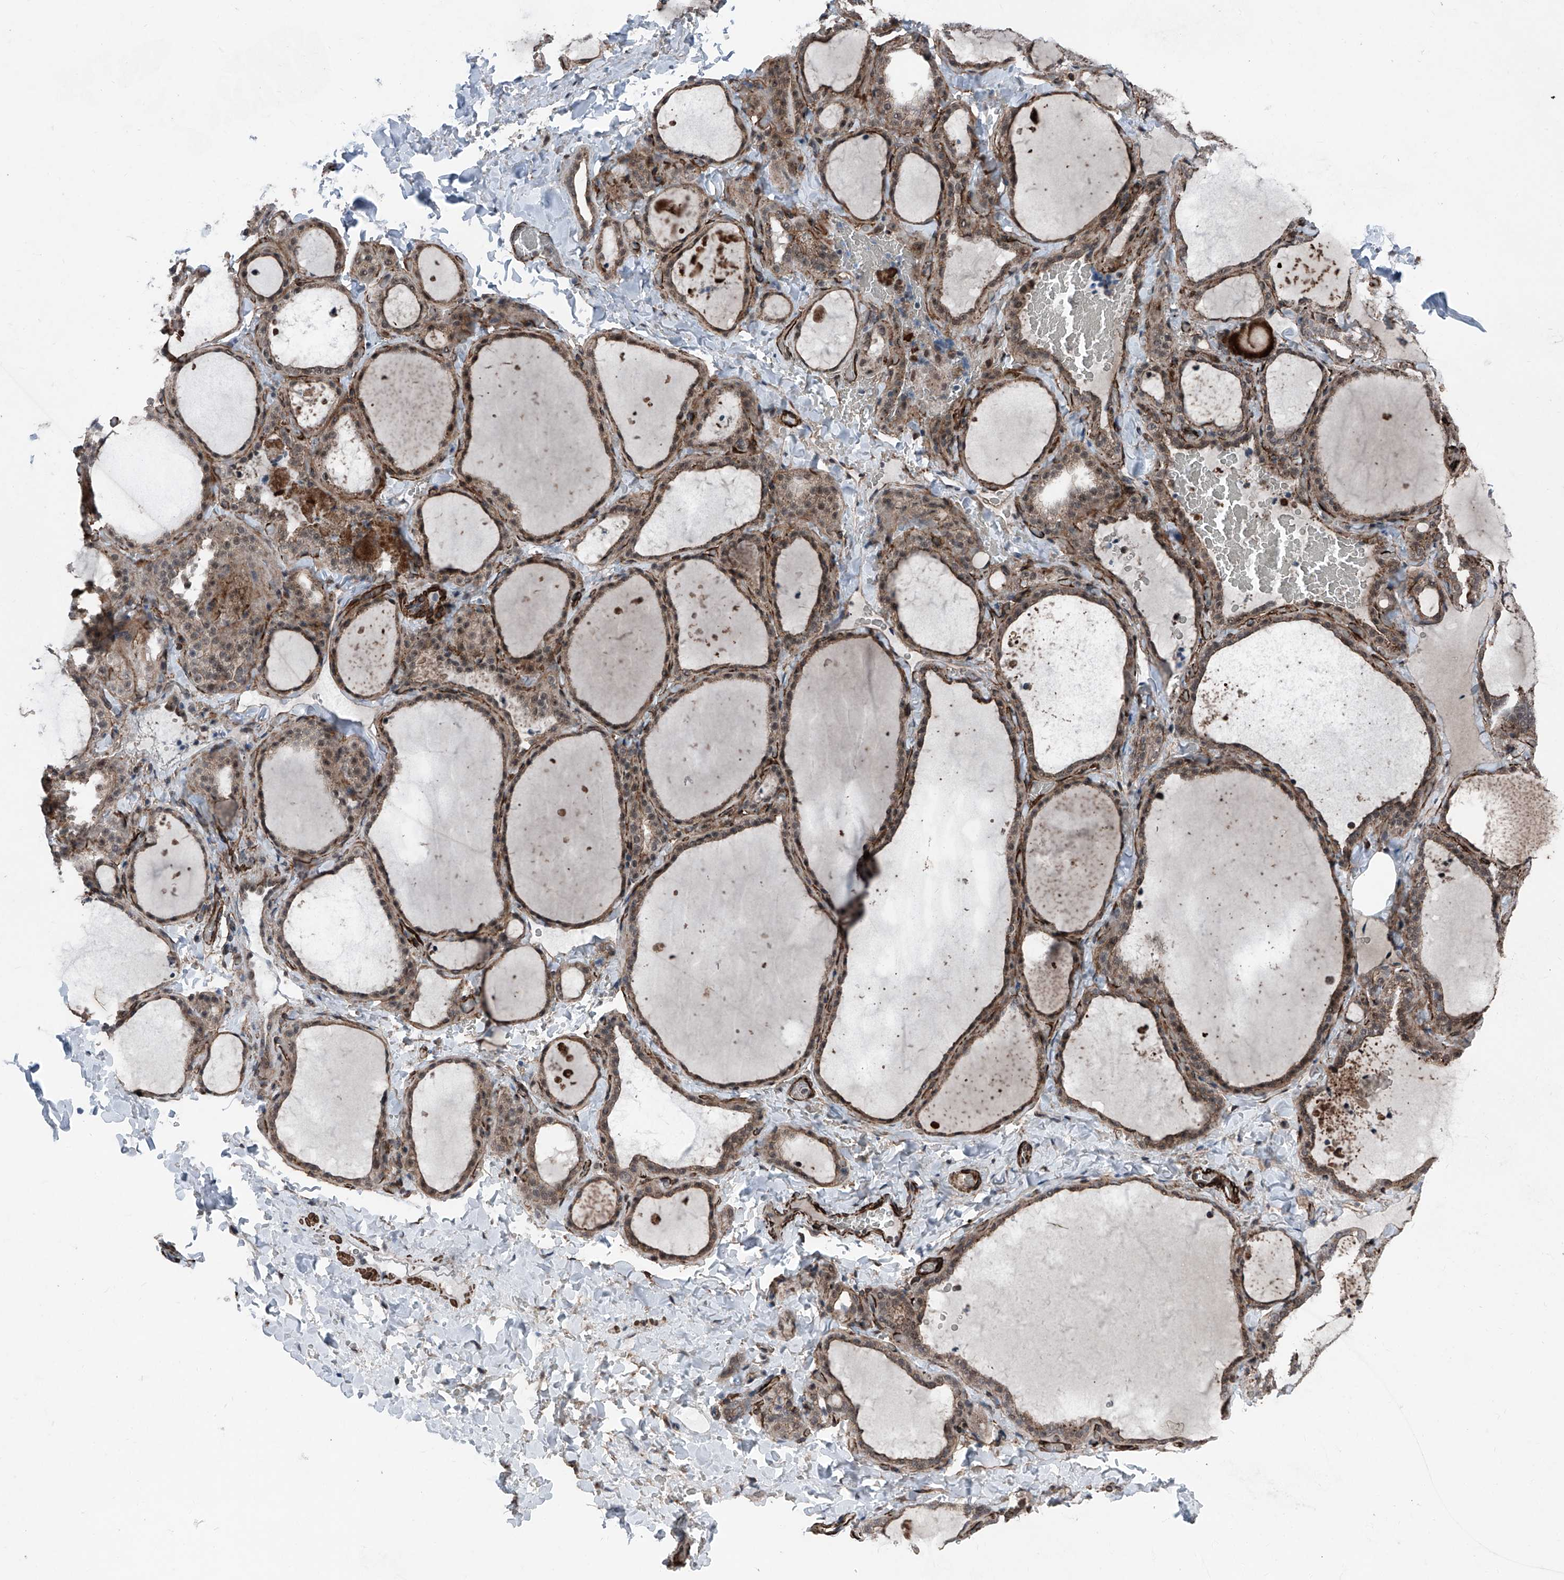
{"staining": {"intensity": "weak", "quantity": ">75%", "location": "cytoplasmic/membranous,nuclear"}, "tissue": "thyroid gland", "cell_type": "Glandular cells", "image_type": "normal", "snomed": [{"axis": "morphology", "description": "Normal tissue, NOS"}, {"axis": "topography", "description": "Thyroid gland"}], "caption": "DAB immunohistochemical staining of benign thyroid gland reveals weak cytoplasmic/membranous,nuclear protein expression in approximately >75% of glandular cells. (DAB IHC with brightfield microscopy, high magnification).", "gene": "COA7", "patient": {"sex": "female", "age": 22}}